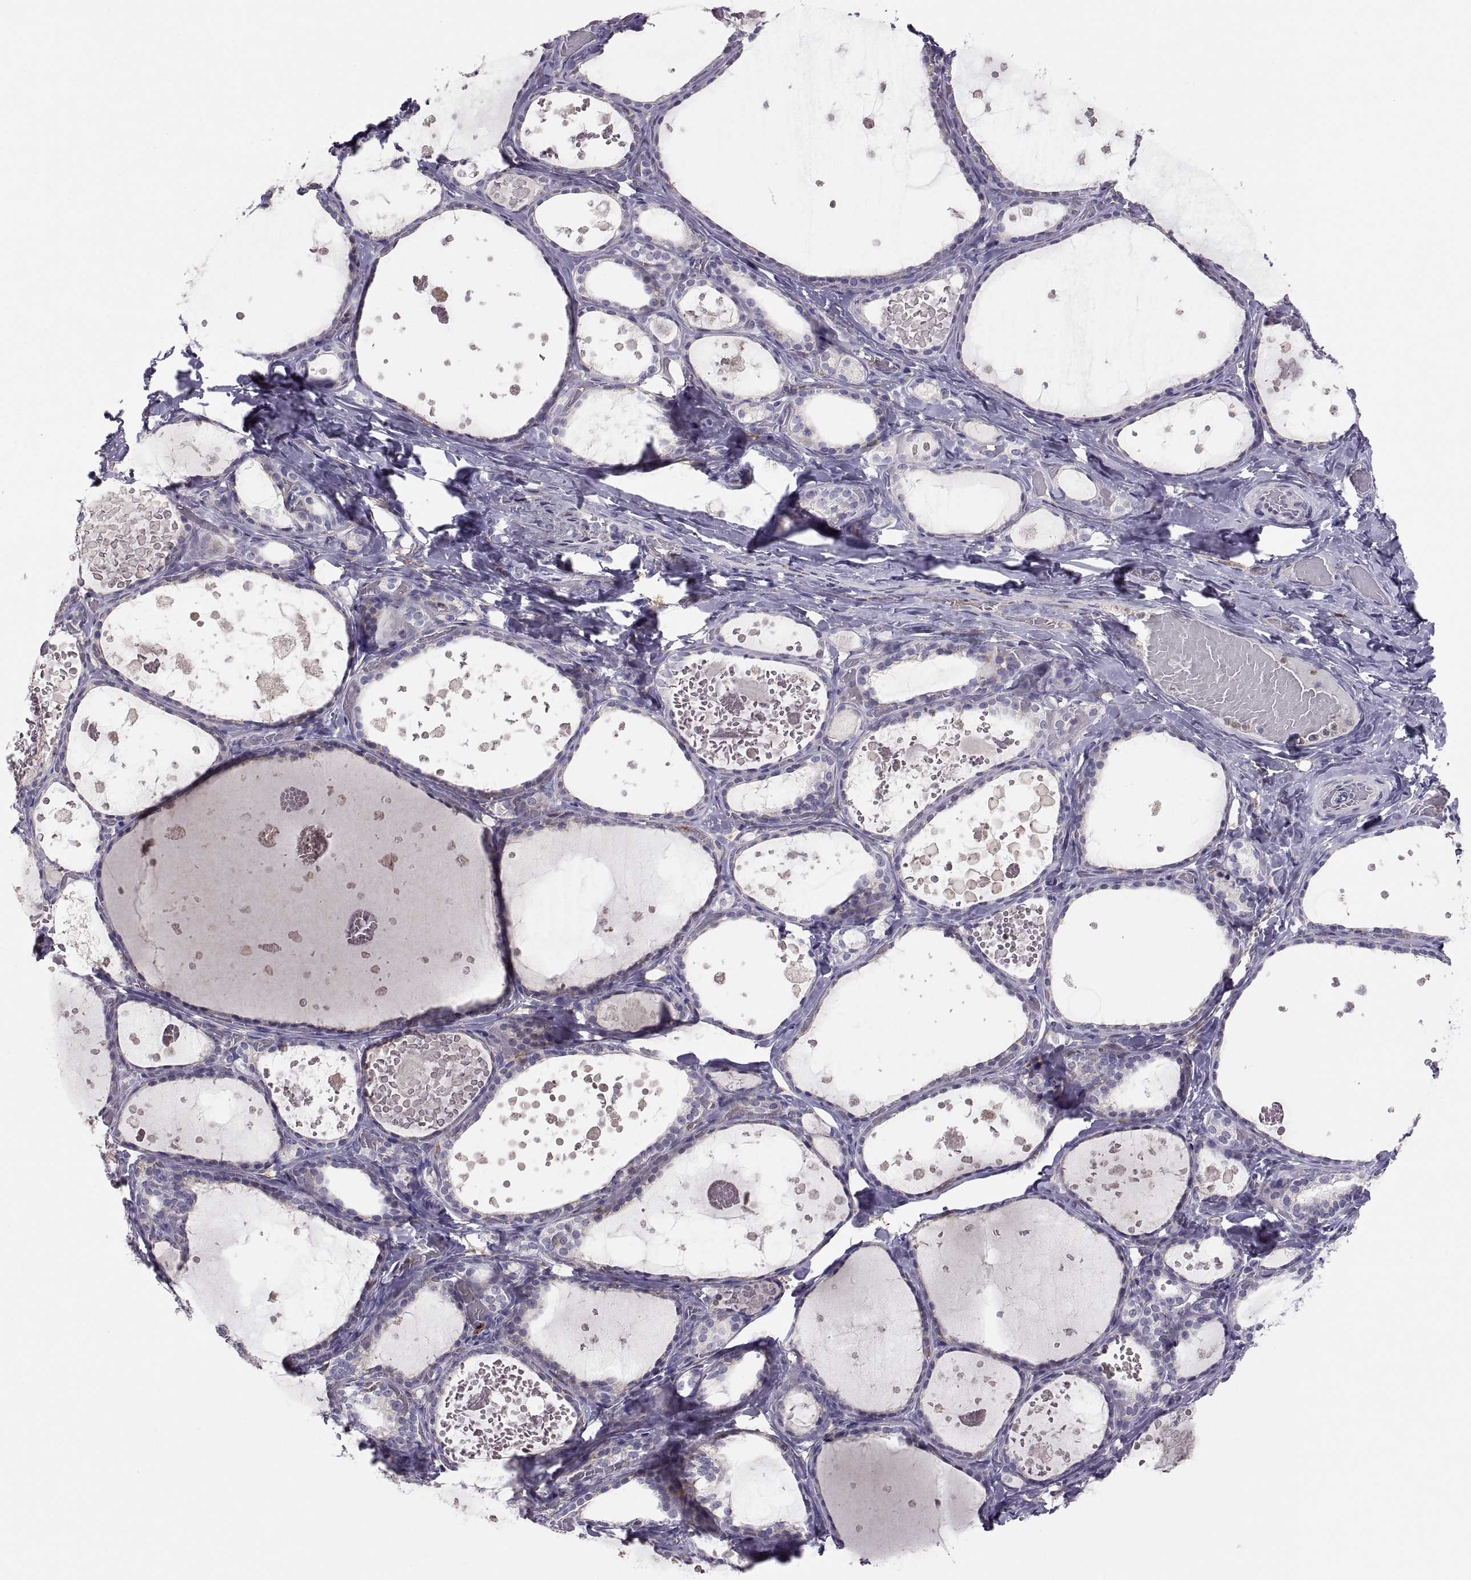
{"staining": {"intensity": "negative", "quantity": "none", "location": "none"}, "tissue": "thyroid gland", "cell_type": "Glandular cells", "image_type": "normal", "snomed": [{"axis": "morphology", "description": "Normal tissue, NOS"}, {"axis": "topography", "description": "Thyroid gland"}], "caption": "Immunohistochemistry (IHC) of unremarkable human thyroid gland exhibits no positivity in glandular cells.", "gene": "RALB", "patient": {"sex": "female", "age": 56}}